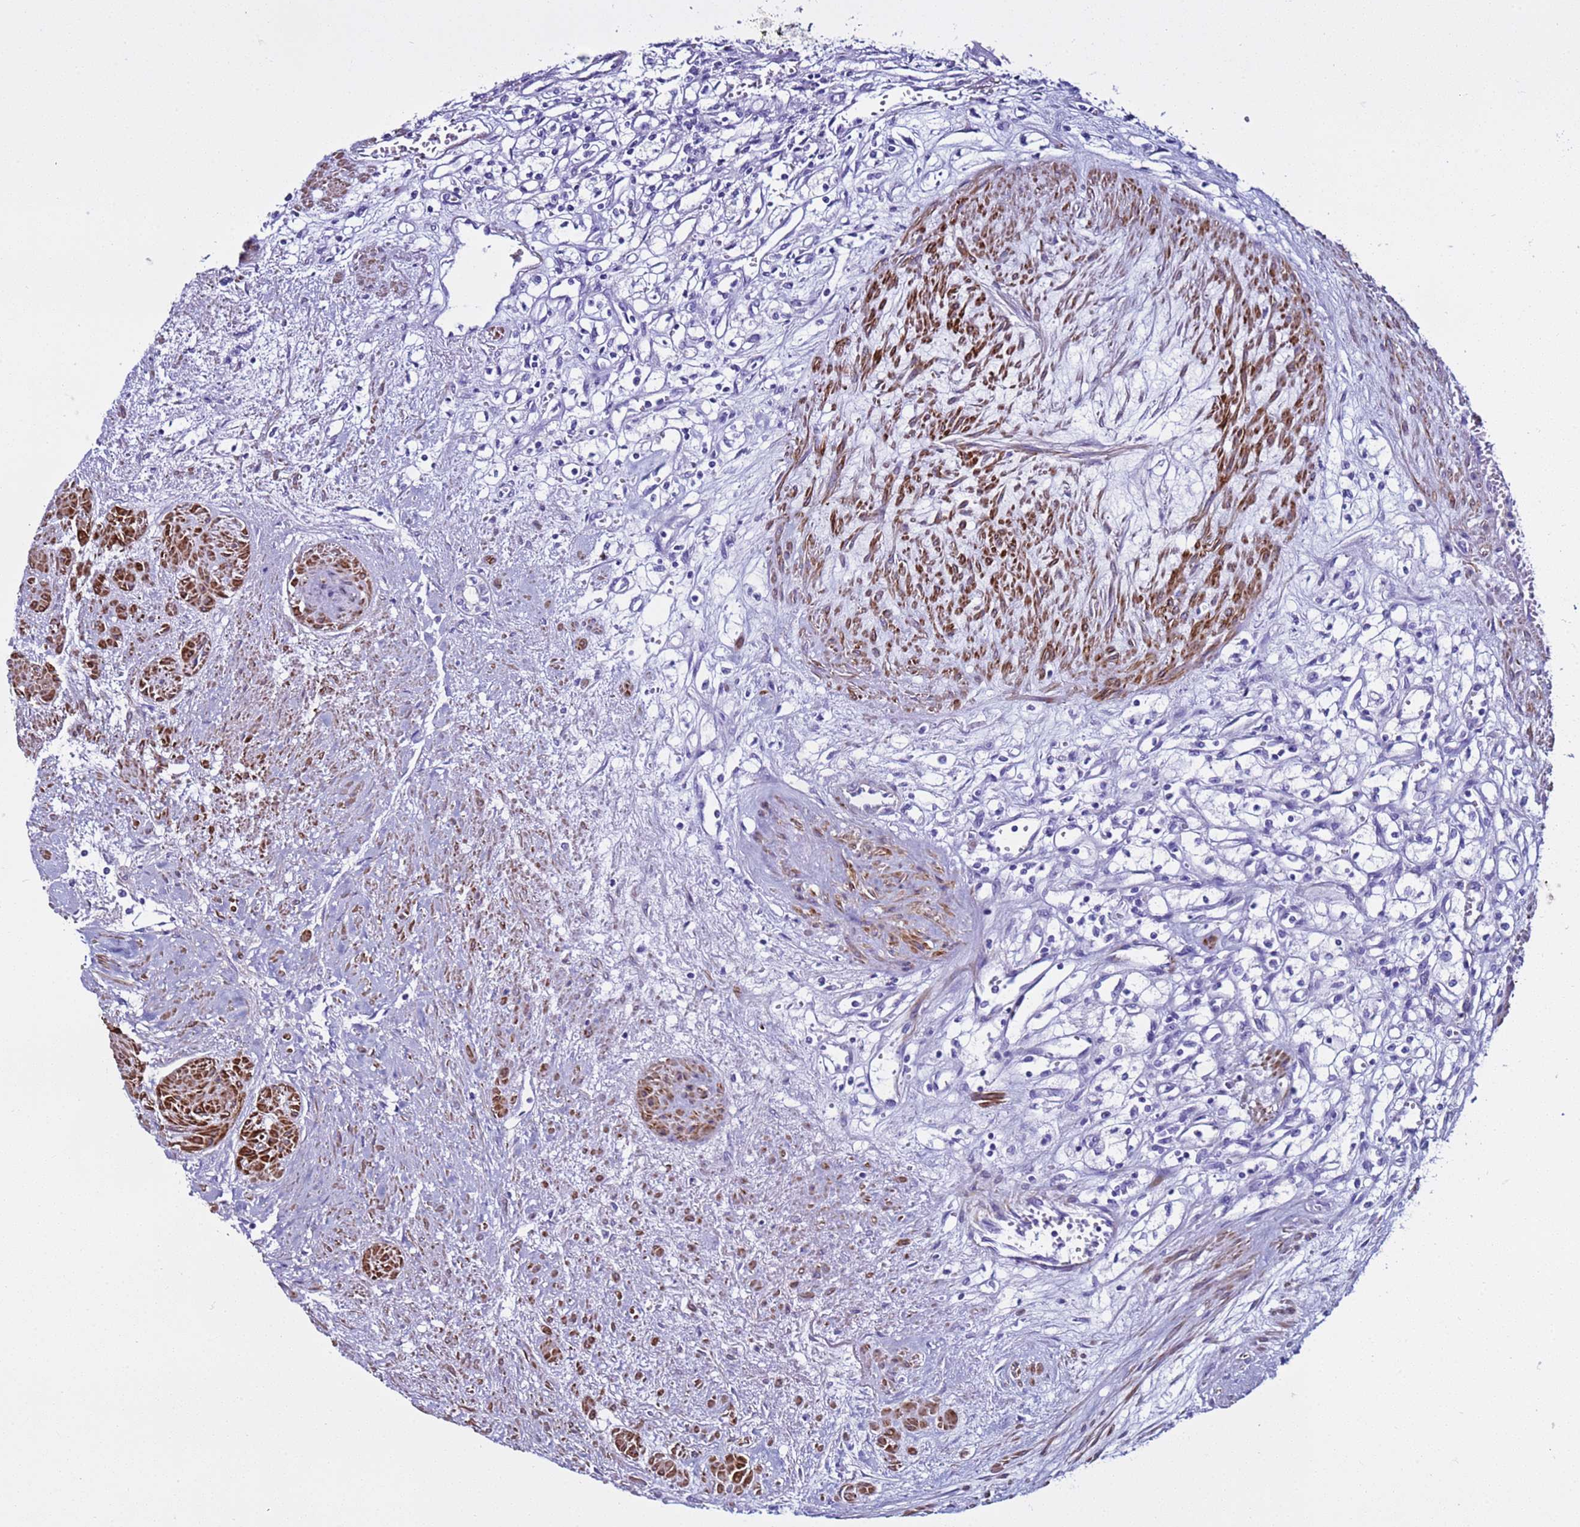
{"staining": {"intensity": "negative", "quantity": "none", "location": "none"}, "tissue": "renal cancer", "cell_type": "Tumor cells", "image_type": "cancer", "snomed": [{"axis": "morphology", "description": "Adenocarcinoma, NOS"}, {"axis": "topography", "description": "Kidney"}], "caption": "A high-resolution micrograph shows immunohistochemistry (IHC) staining of renal adenocarcinoma, which shows no significant staining in tumor cells.", "gene": "LCMT1", "patient": {"sex": "male", "age": 59}}